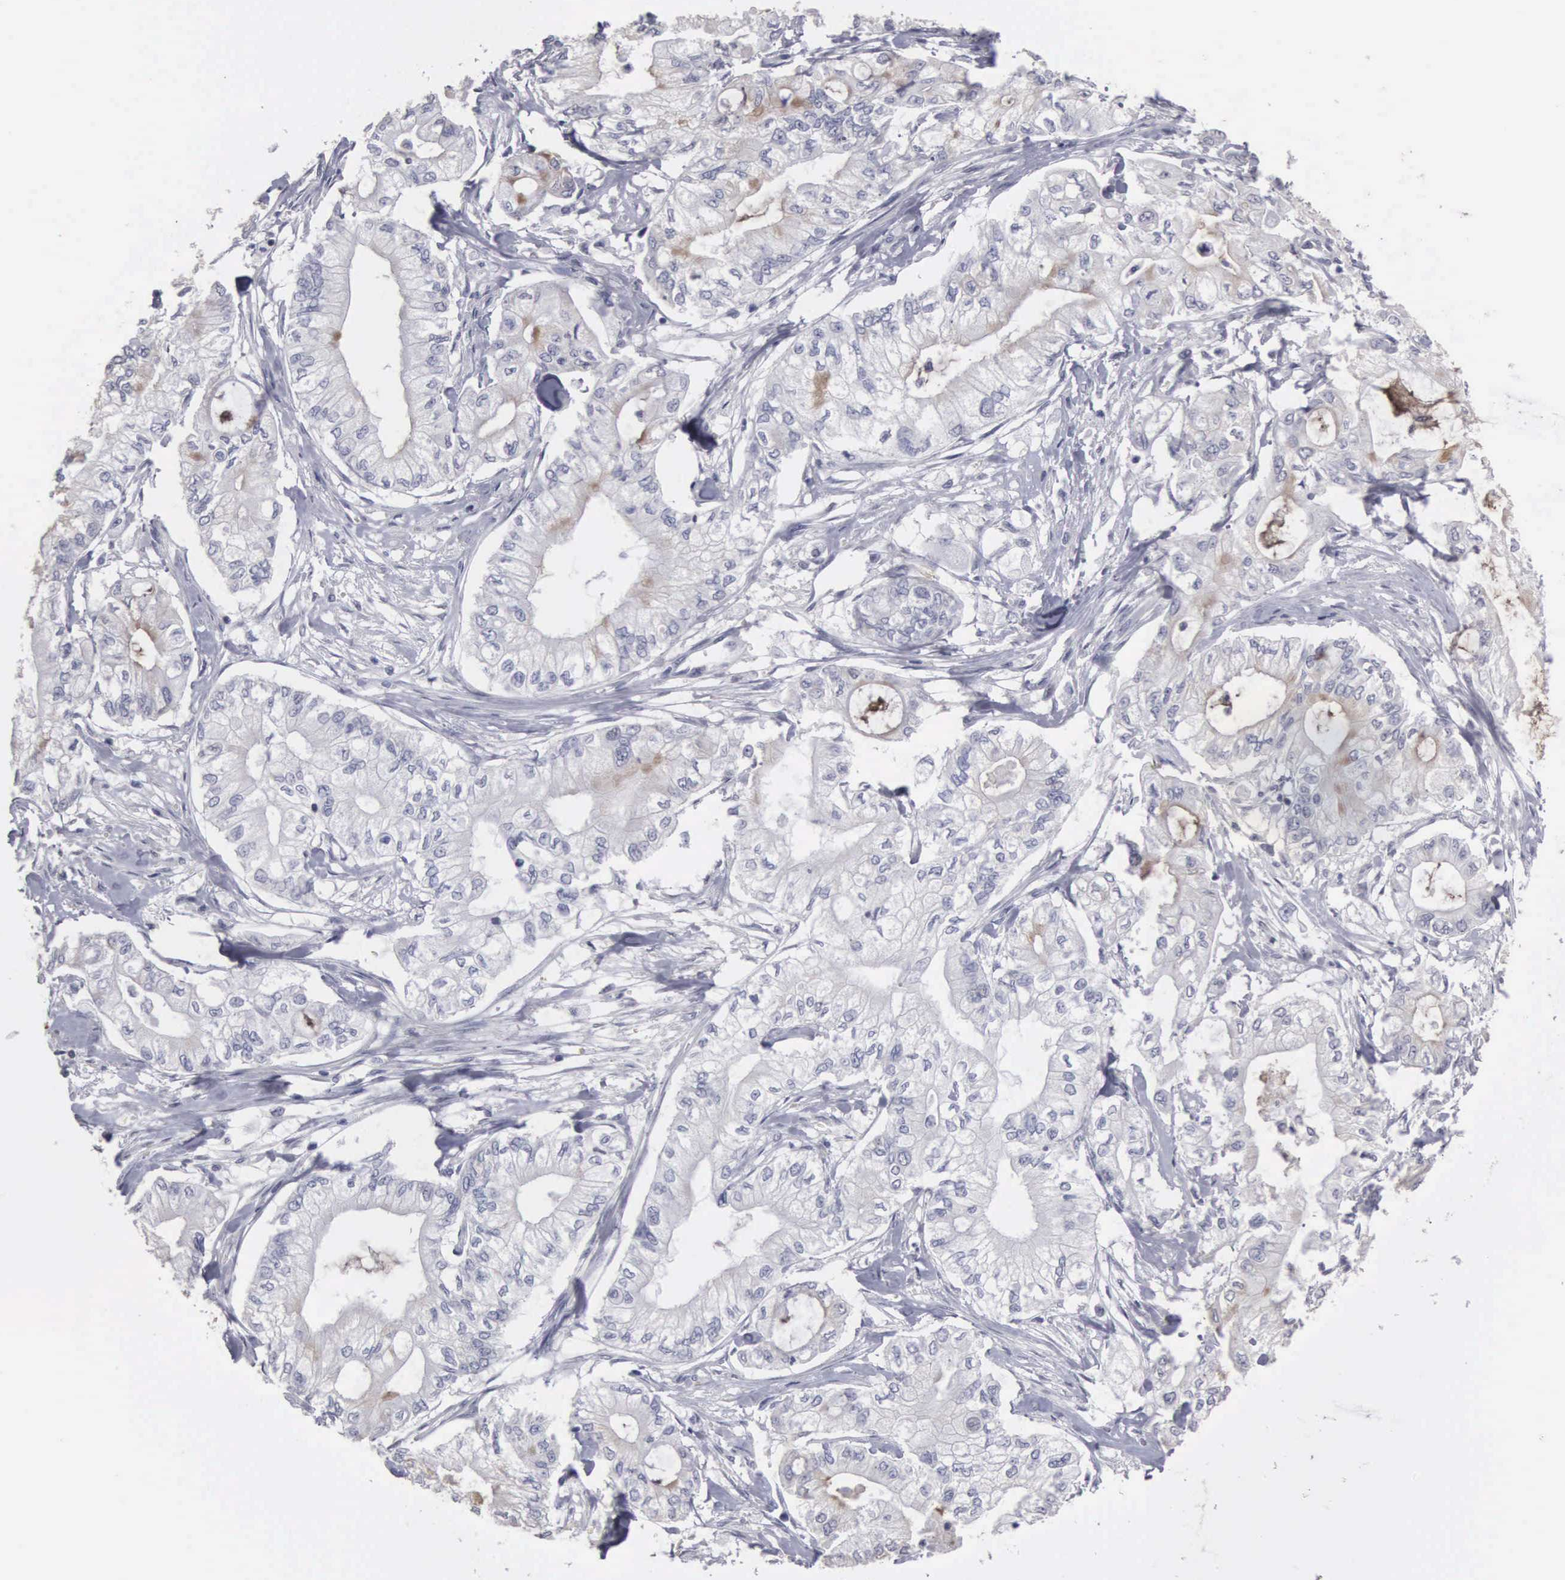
{"staining": {"intensity": "weak", "quantity": "<25%", "location": "cytoplasmic/membranous"}, "tissue": "pancreatic cancer", "cell_type": "Tumor cells", "image_type": "cancer", "snomed": [{"axis": "morphology", "description": "Adenocarcinoma, NOS"}, {"axis": "topography", "description": "Pancreas"}], "caption": "A high-resolution image shows IHC staining of pancreatic cancer, which demonstrates no significant expression in tumor cells.", "gene": "UPB1", "patient": {"sex": "male", "age": 79}}